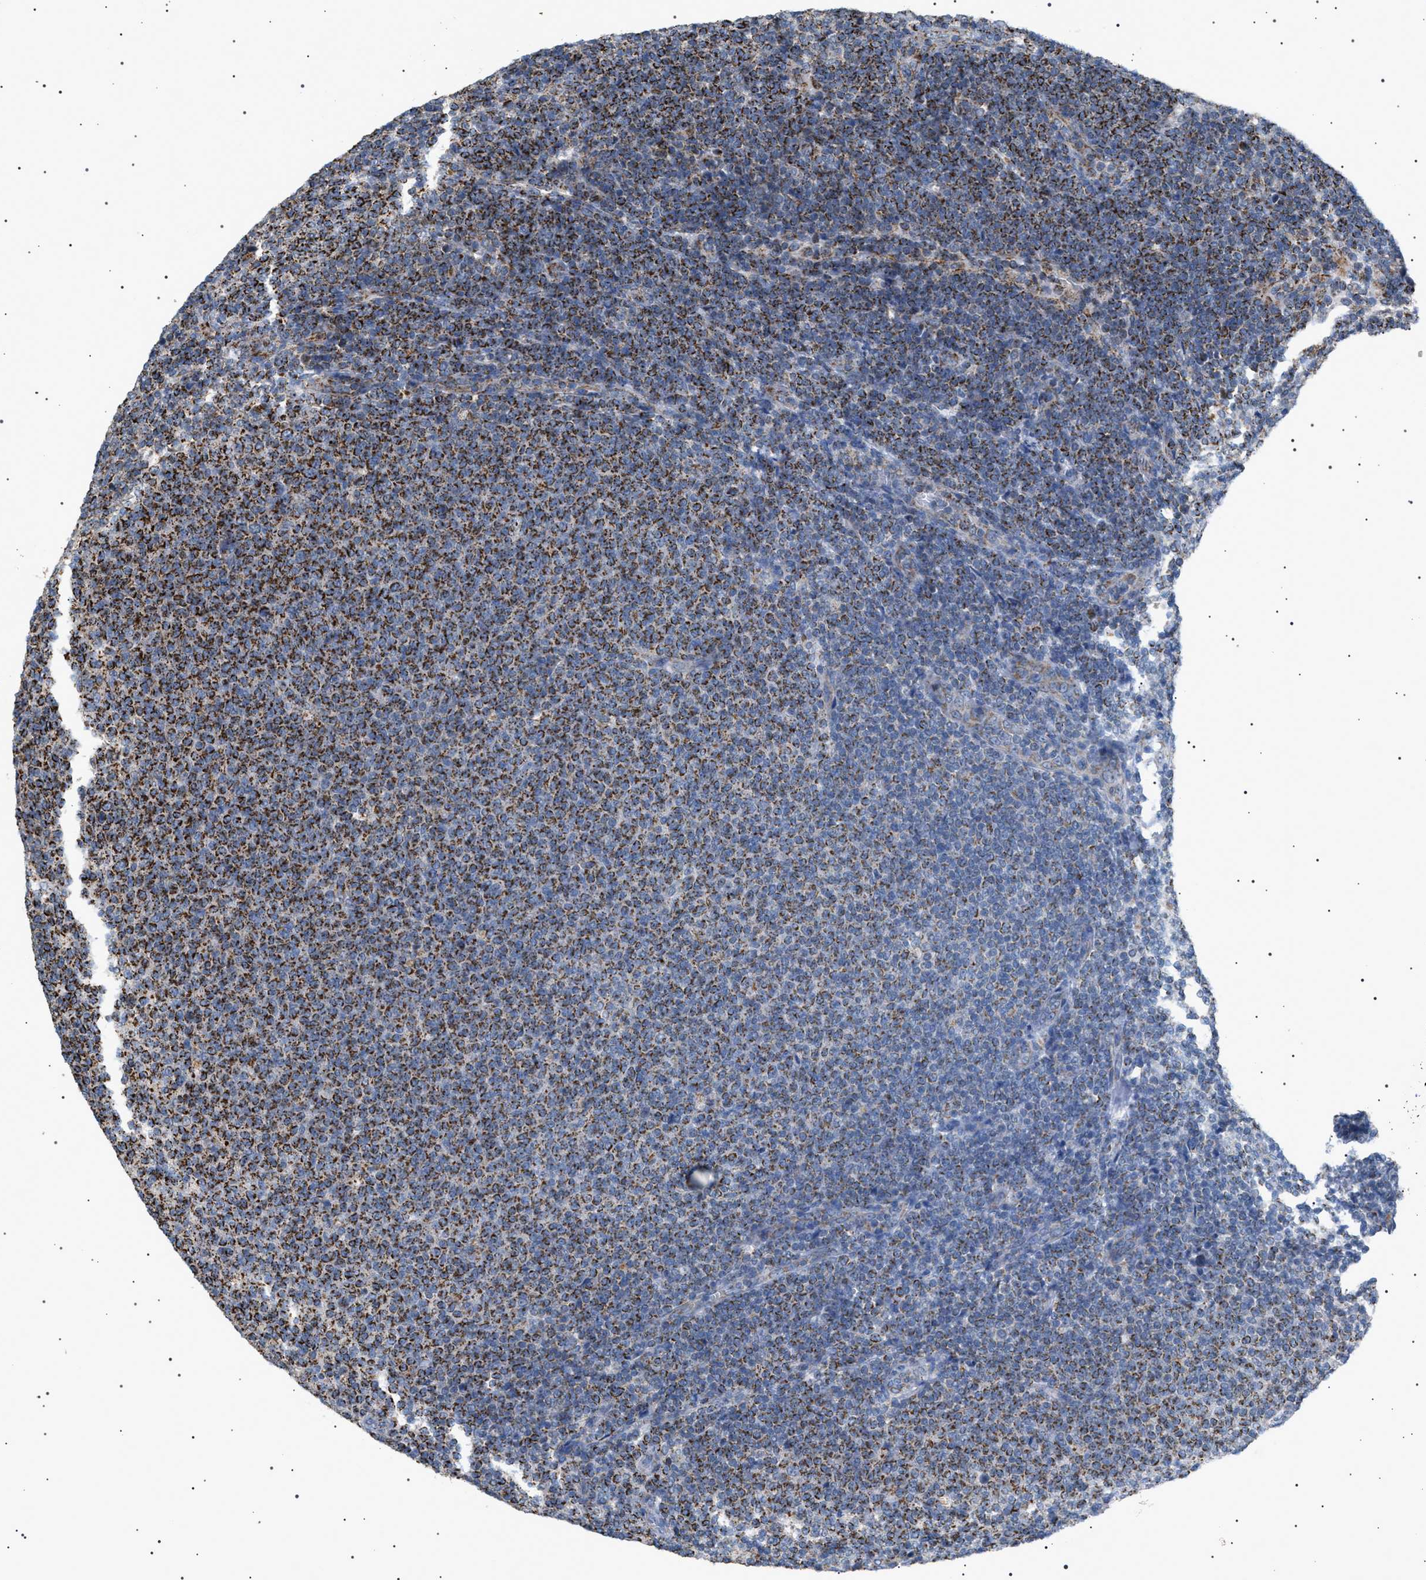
{"staining": {"intensity": "strong", "quantity": "25%-75%", "location": "cytoplasmic/membranous"}, "tissue": "lymphoma", "cell_type": "Tumor cells", "image_type": "cancer", "snomed": [{"axis": "morphology", "description": "Malignant lymphoma, non-Hodgkin's type, Low grade"}, {"axis": "topography", "description": "Lymph node"}], "caption": "Lymphoma was stained to show a protein in brown. There is high levels of strong cytoplasmic/membranous positivity in approximately 25%-75% of tumor cells.", "gene": "UBXN8", "patient": {"sex": "male", "age": 66}}